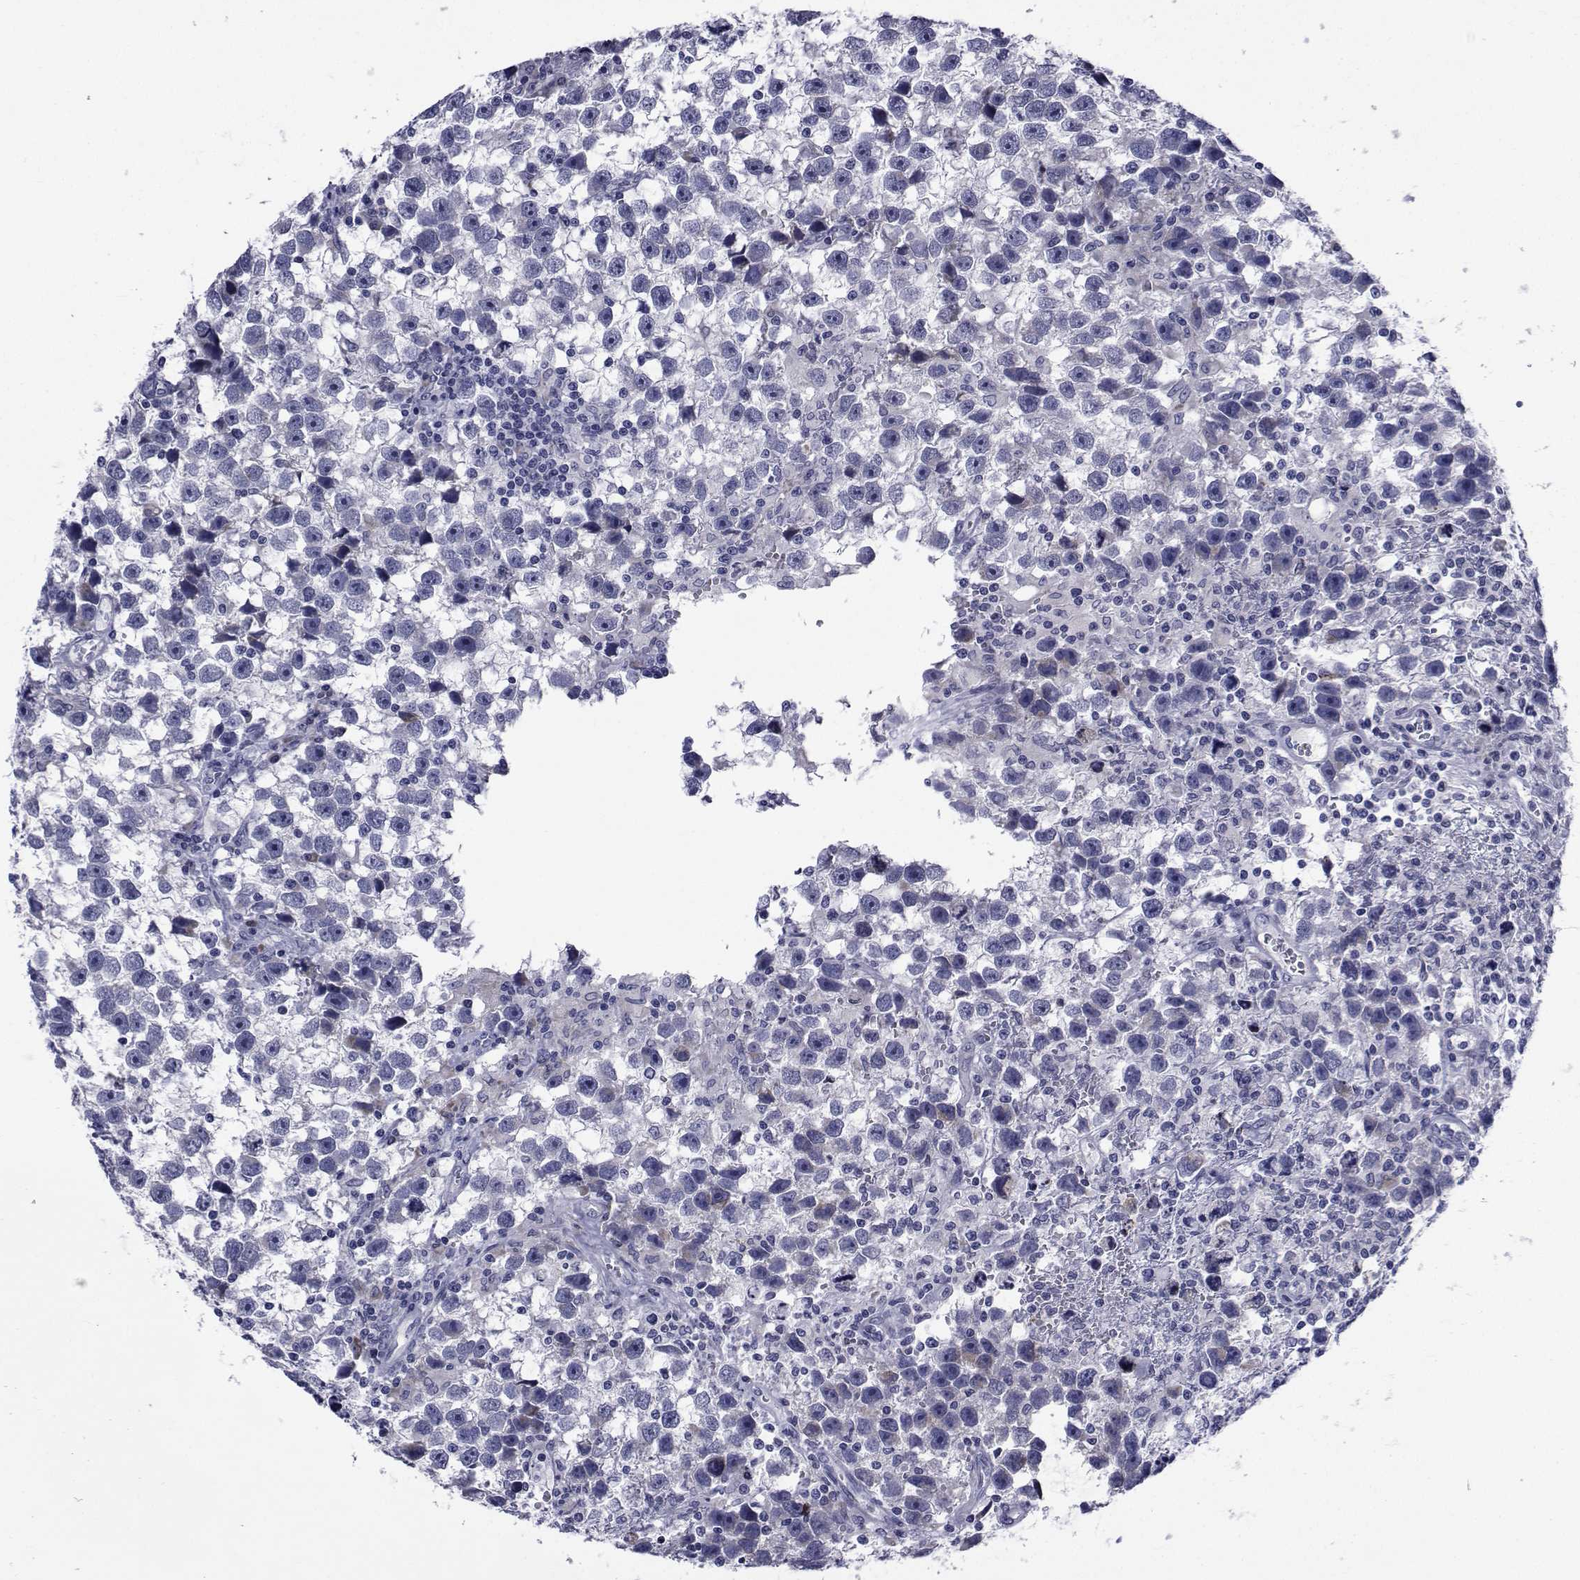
{"staining": {"intensity": "negative", "quantity": "none", "location": "none"}, "tissue": "testis cancer", "cell_type": "Tumor cells", "image_type": "cancer", "snomed": [{"axis": "morphology", "description": "Seminoma, NOS"}, {"axis": "topography", "description": "Testis"}], "caption": "Tumor cells are negative for brown protein staining in seminoma (testis). Nuclei are stained in blue.", "gene": "ROPN1", "patient": {"sex": "male", "age": 43}}